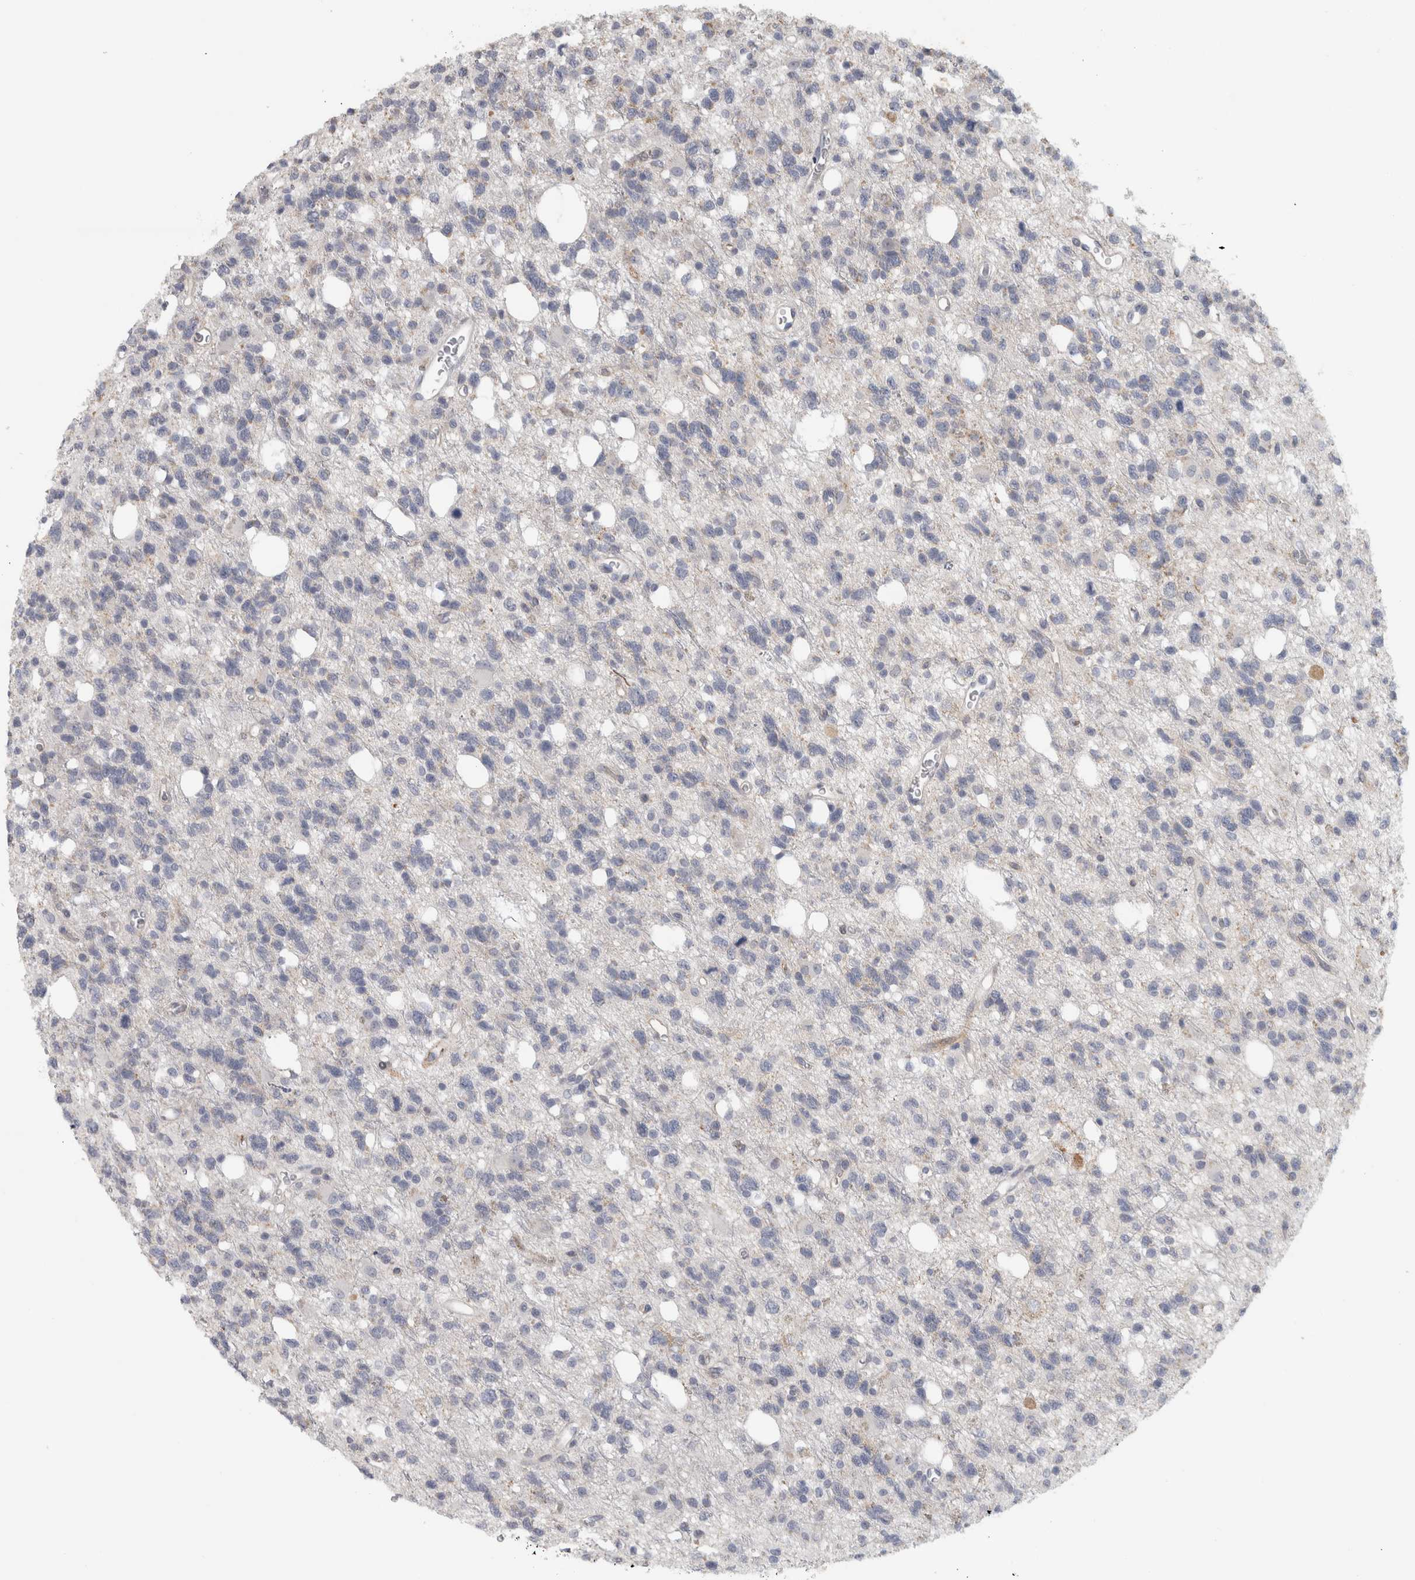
{"staining": {"intensity": "negative", "quantity": "none", "location": "none"}, "tissue": "glioma", "cell_type": "Tumor cells", "image_type": "cancer", "snomed": [{"axis": "morphology", "description": "Glioma, malignant, High grade"}, {"axis": "topography", "description": "Brain"}], "caption": "Glioma stained for a protein using immunohistochemistry demonstrates no staining tumor cells.", "gene": "PTPRN2", "patient": {"sex": "female", "age": 62}}